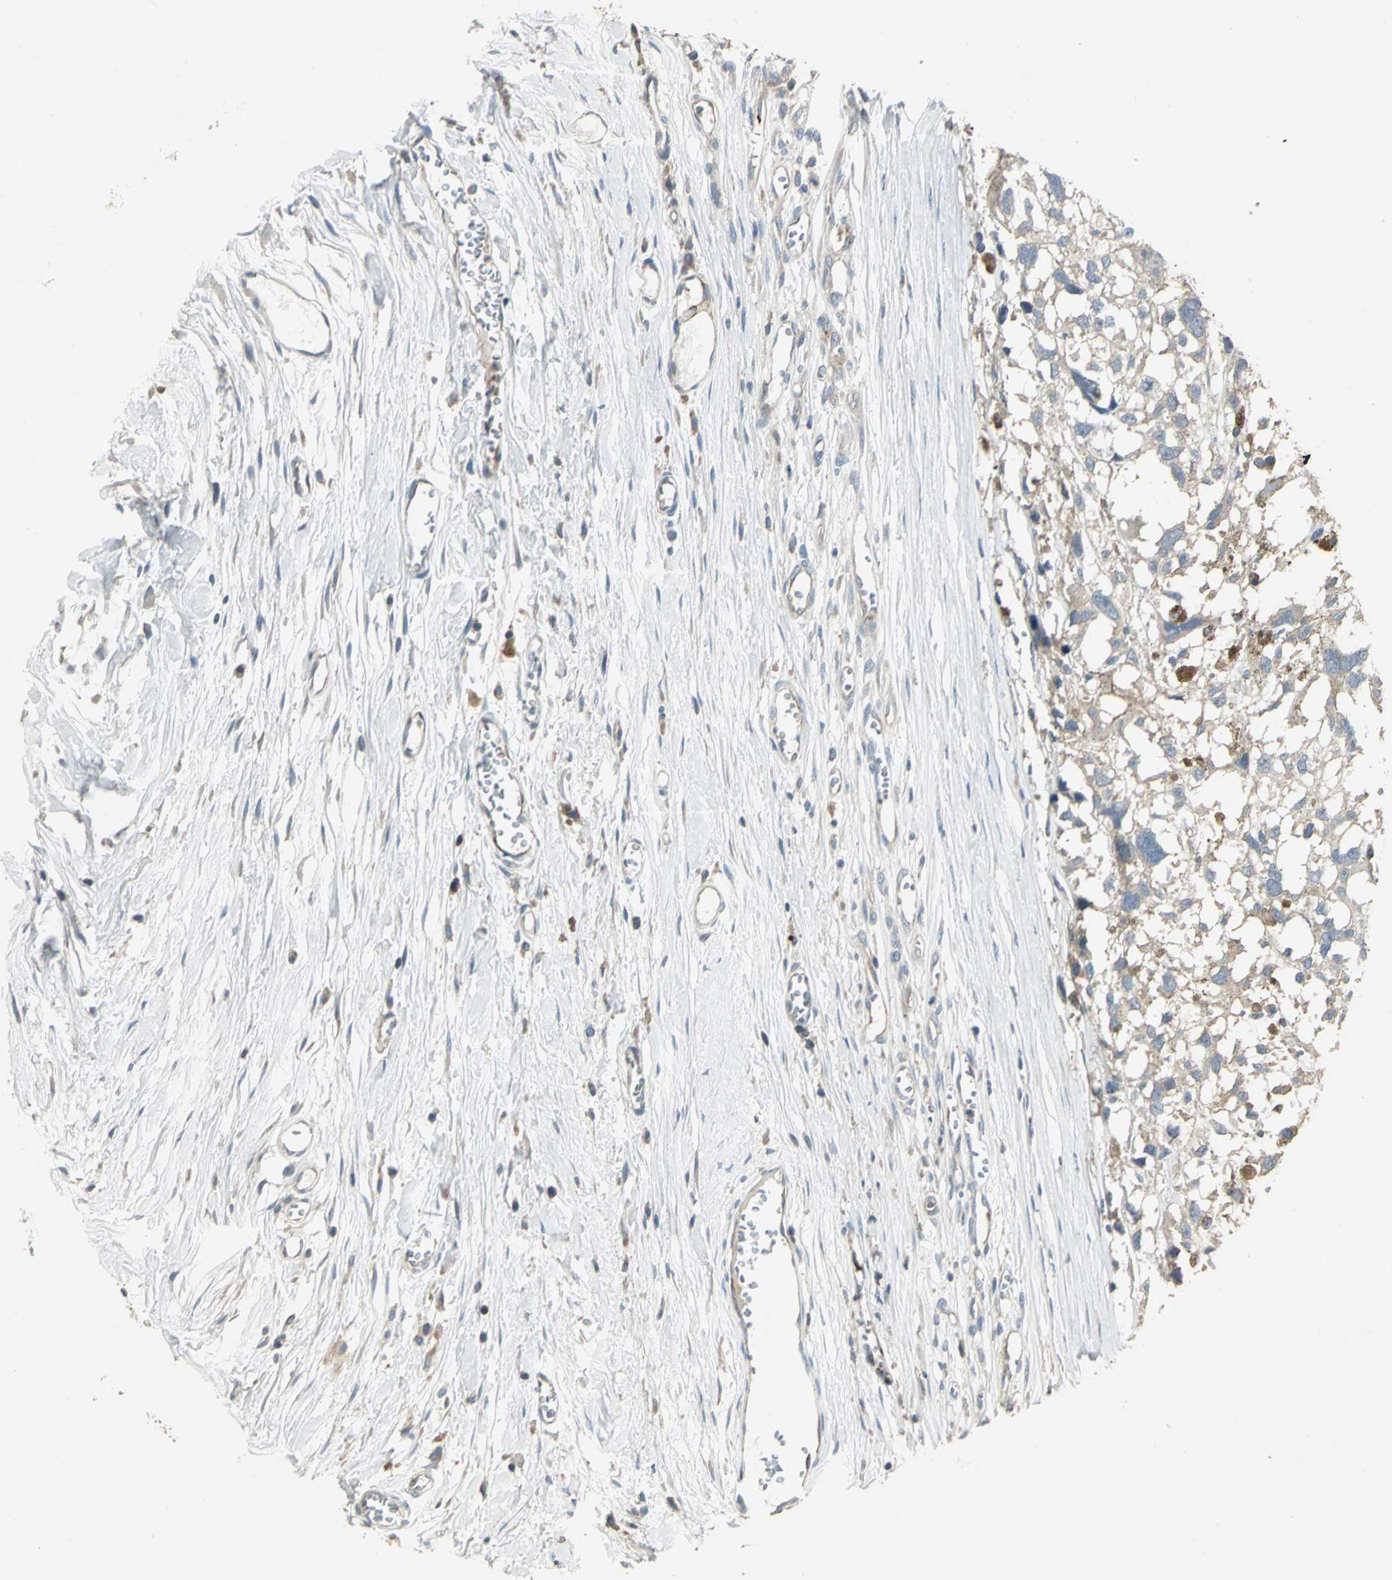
{"staining": {"intensity": "weak", "quantity": "25%-75%", "location": "cytoplasmic/membranous"}, "tissue": "melanoma", "cell_type": "Tumor cells", "image_type": "cancer", "snomed": [{"axis": "morphology", "description": "Malignant melanoma, Metastatic site"}, {"axis": "topography", "description": "Lymph node"}], "caption": "Malignant melanoma (metastatic site) was stained to show a protein in brown. There is low levels of weak cytoplasmic/membranous expression in approximately 25%-75% of tumor cells.", "gene": "RAPGEF1", "patient": {"sex": "male", "age": 59}}